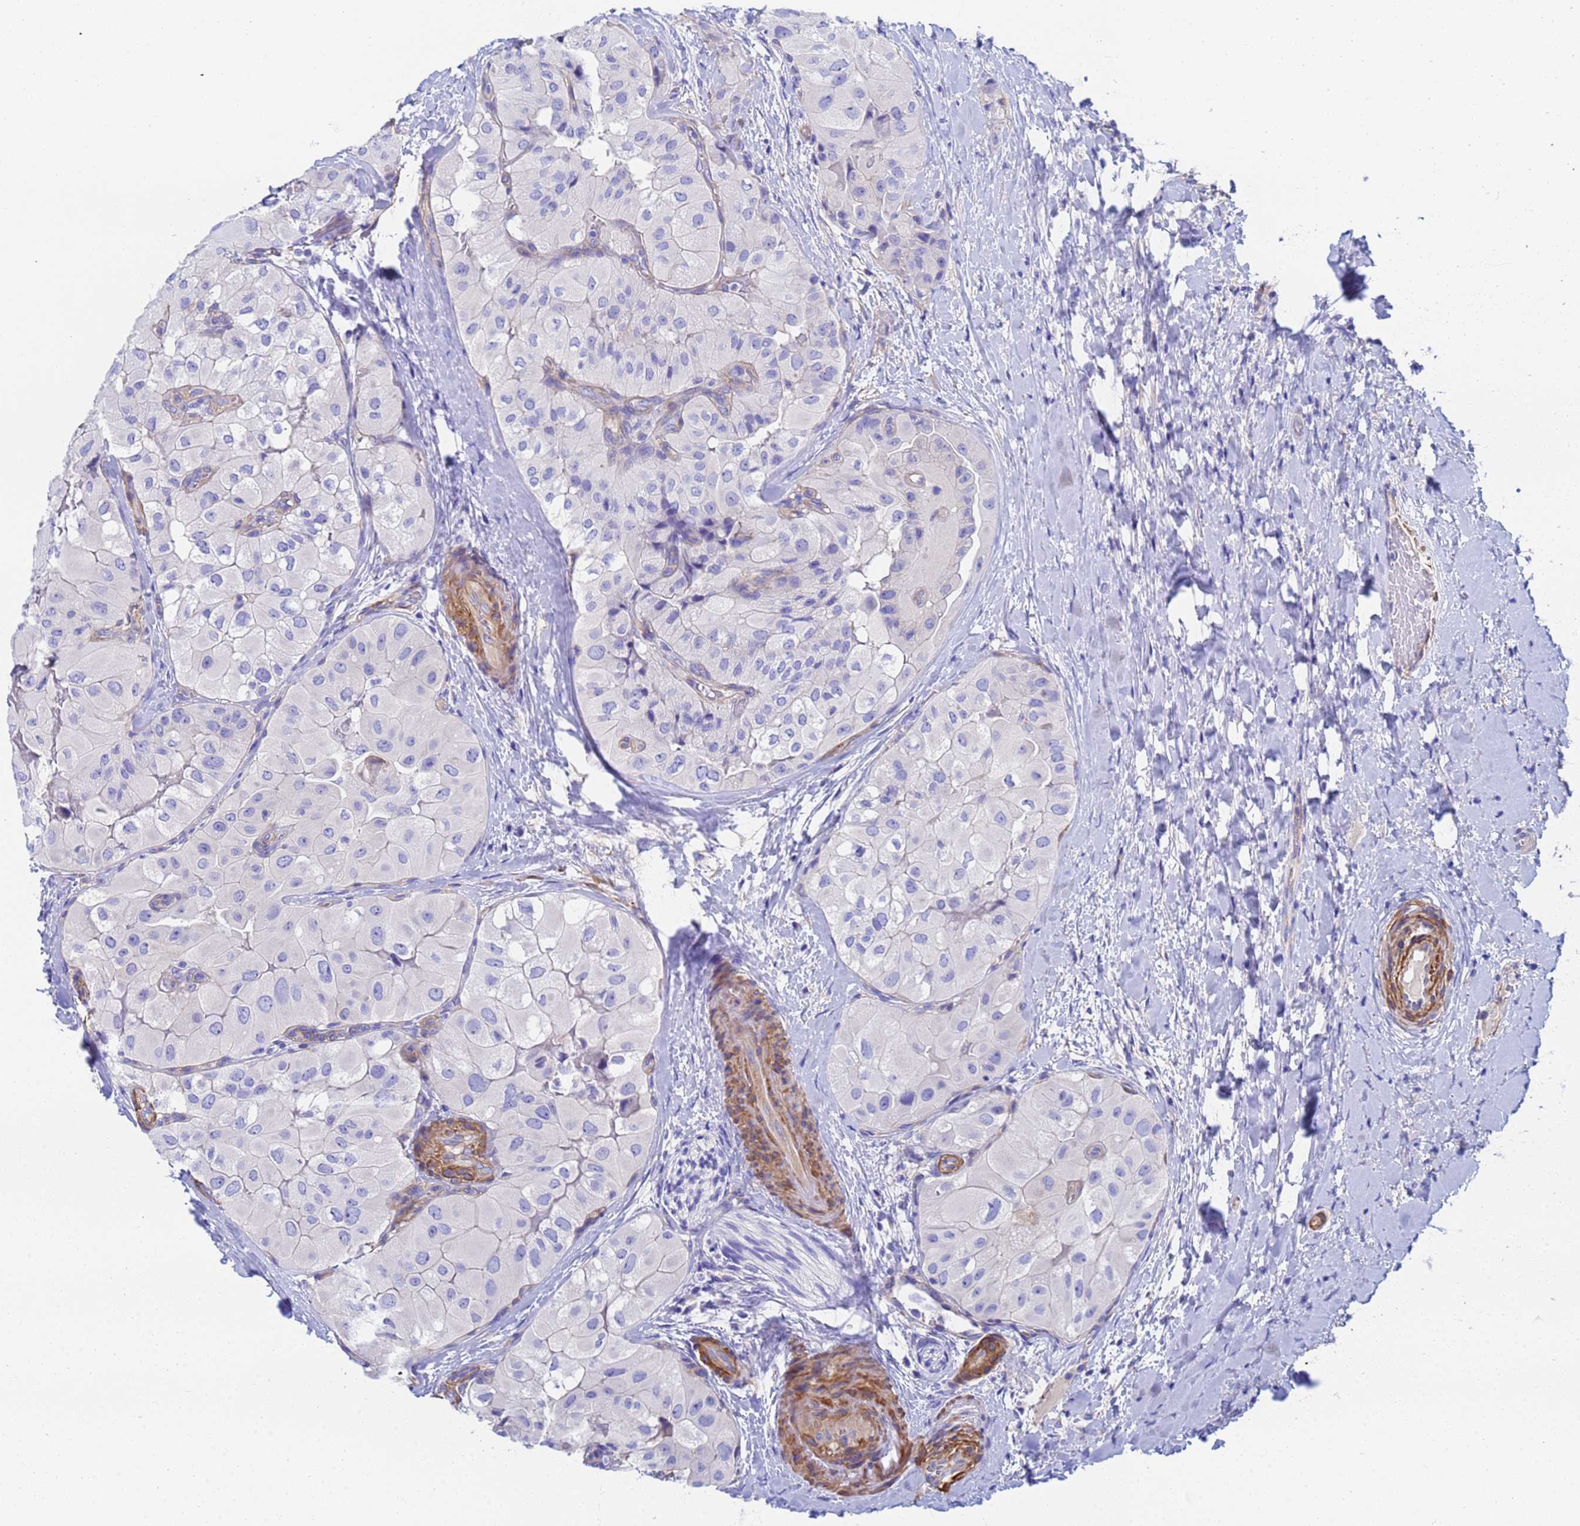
{"staining": {"intensity": "negative", "quantity": "none", "location": "none"}, "tissue": "thyroid cancer", "cell_type": "Tumor cells", "image_type": "cancer", "snomed": [{"axis": "morphology", "description": "Normal tissue, NOS"}, {"axis": "morphology", "description": "Papillary adenocarcinoma, NOS"}, {"axis": "topography", "description": "Thyroid gland"}], "caption": "Thyroid cancer (papillary adenocarcinoma) stained for a protein using IHC exhibits no expression tumor cells.", "gene": "CST4", "patient": {"sex": "female", "age": 59}}